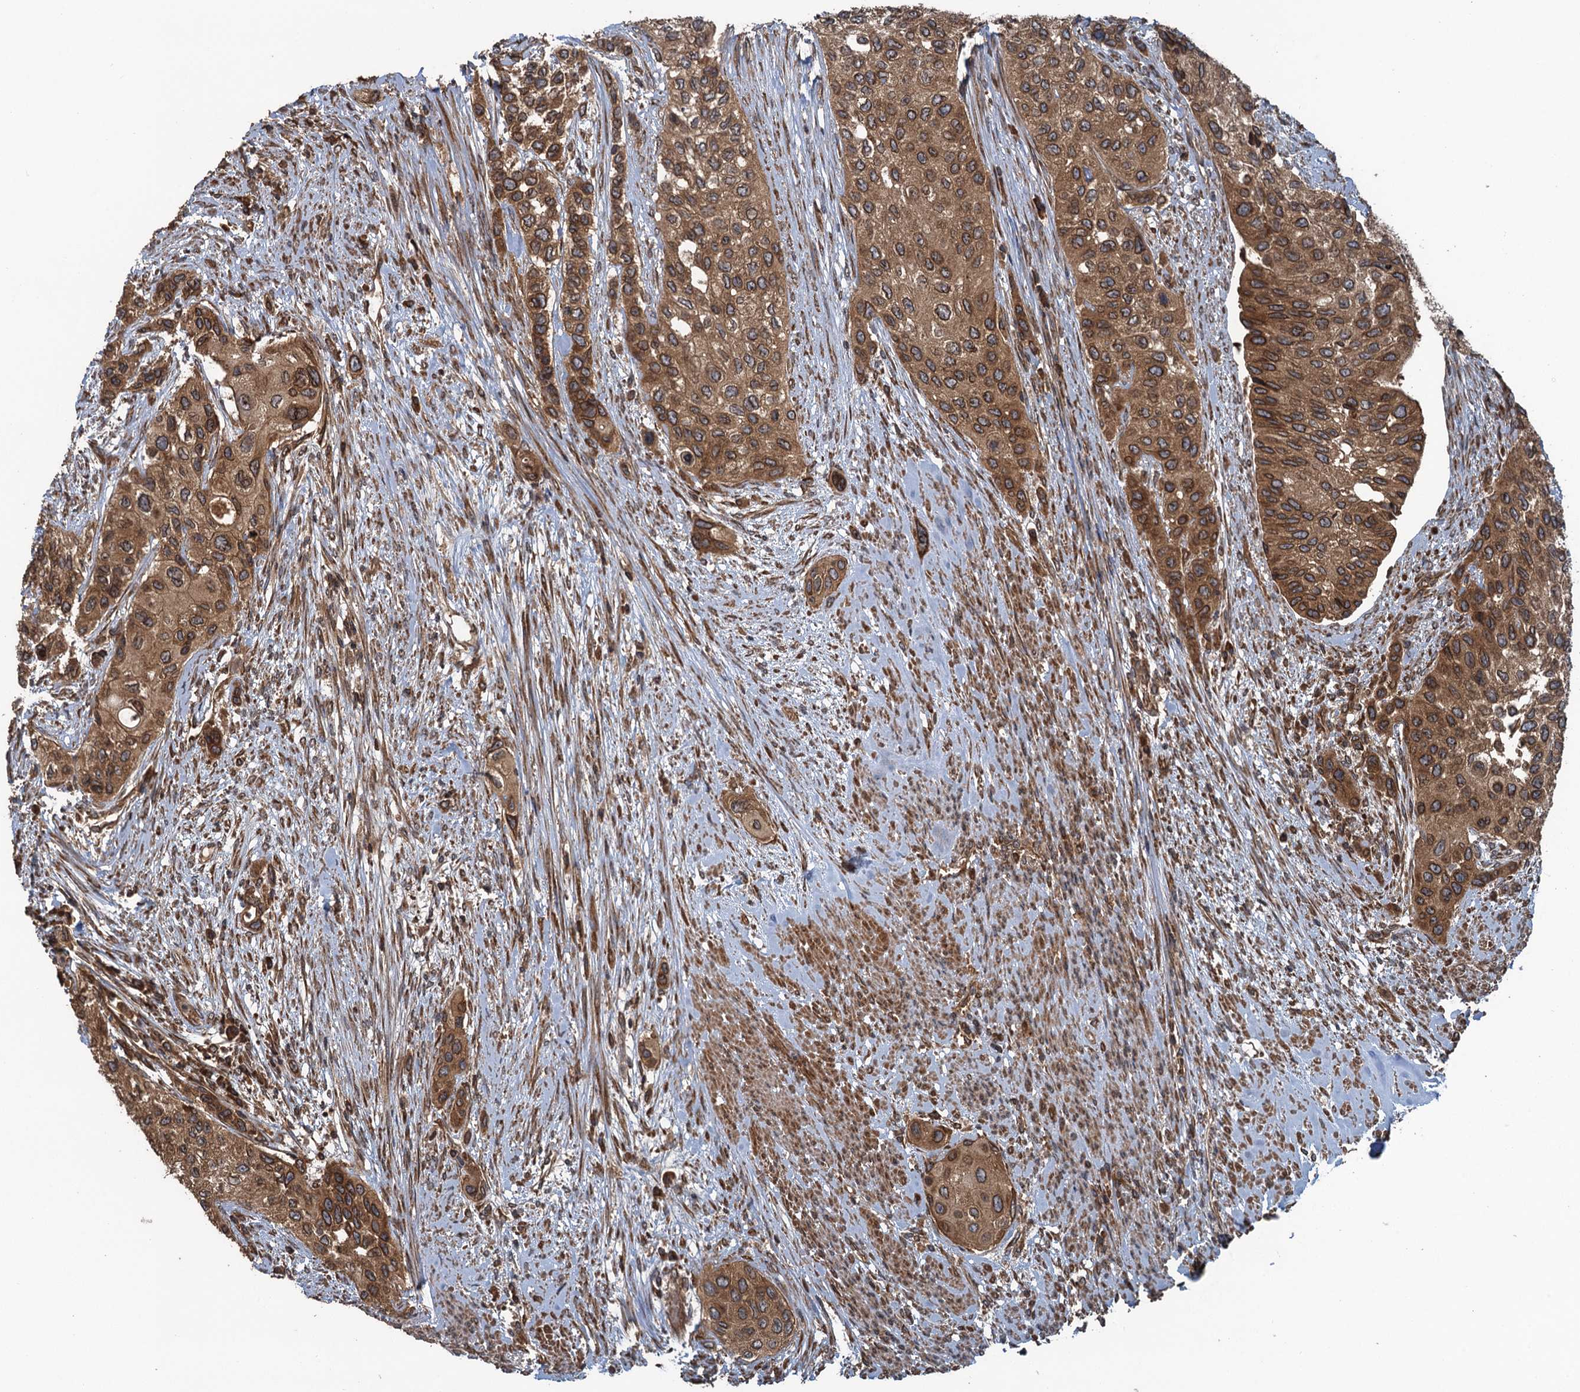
{"staining": {"intensity": "moderate", "quantity": ">75%", "location": "cytoplasmic/membranous,nuclear"}, "tissue": "urothelial cancer", "cell_type": "Tumor cells", "image_type": "cancer", "snomed": [{"axis": "morphology", "description": "Normal tissue, NOS"}, {"axis": "morphology", "description": "Urothelial carcinoma, High grade"}, {"axis": "topography", "description": "Vascular tissue"}, {"axis": "topography", "description": "Urinary bladder"}], "caption": "An immunohistochemistry micrograph of neoplastic tissue is shown. Protein staining in brown labels moderate cytoplasmic/membranous and nuclear positivity in urothelial cancer within tumor cells. (DAB (3,3'-diaminobenzidine) IHC with brightfield microscopy, high magnification).", "gene": "GLE1", "patient": {"sex": "female", "age": 56}}